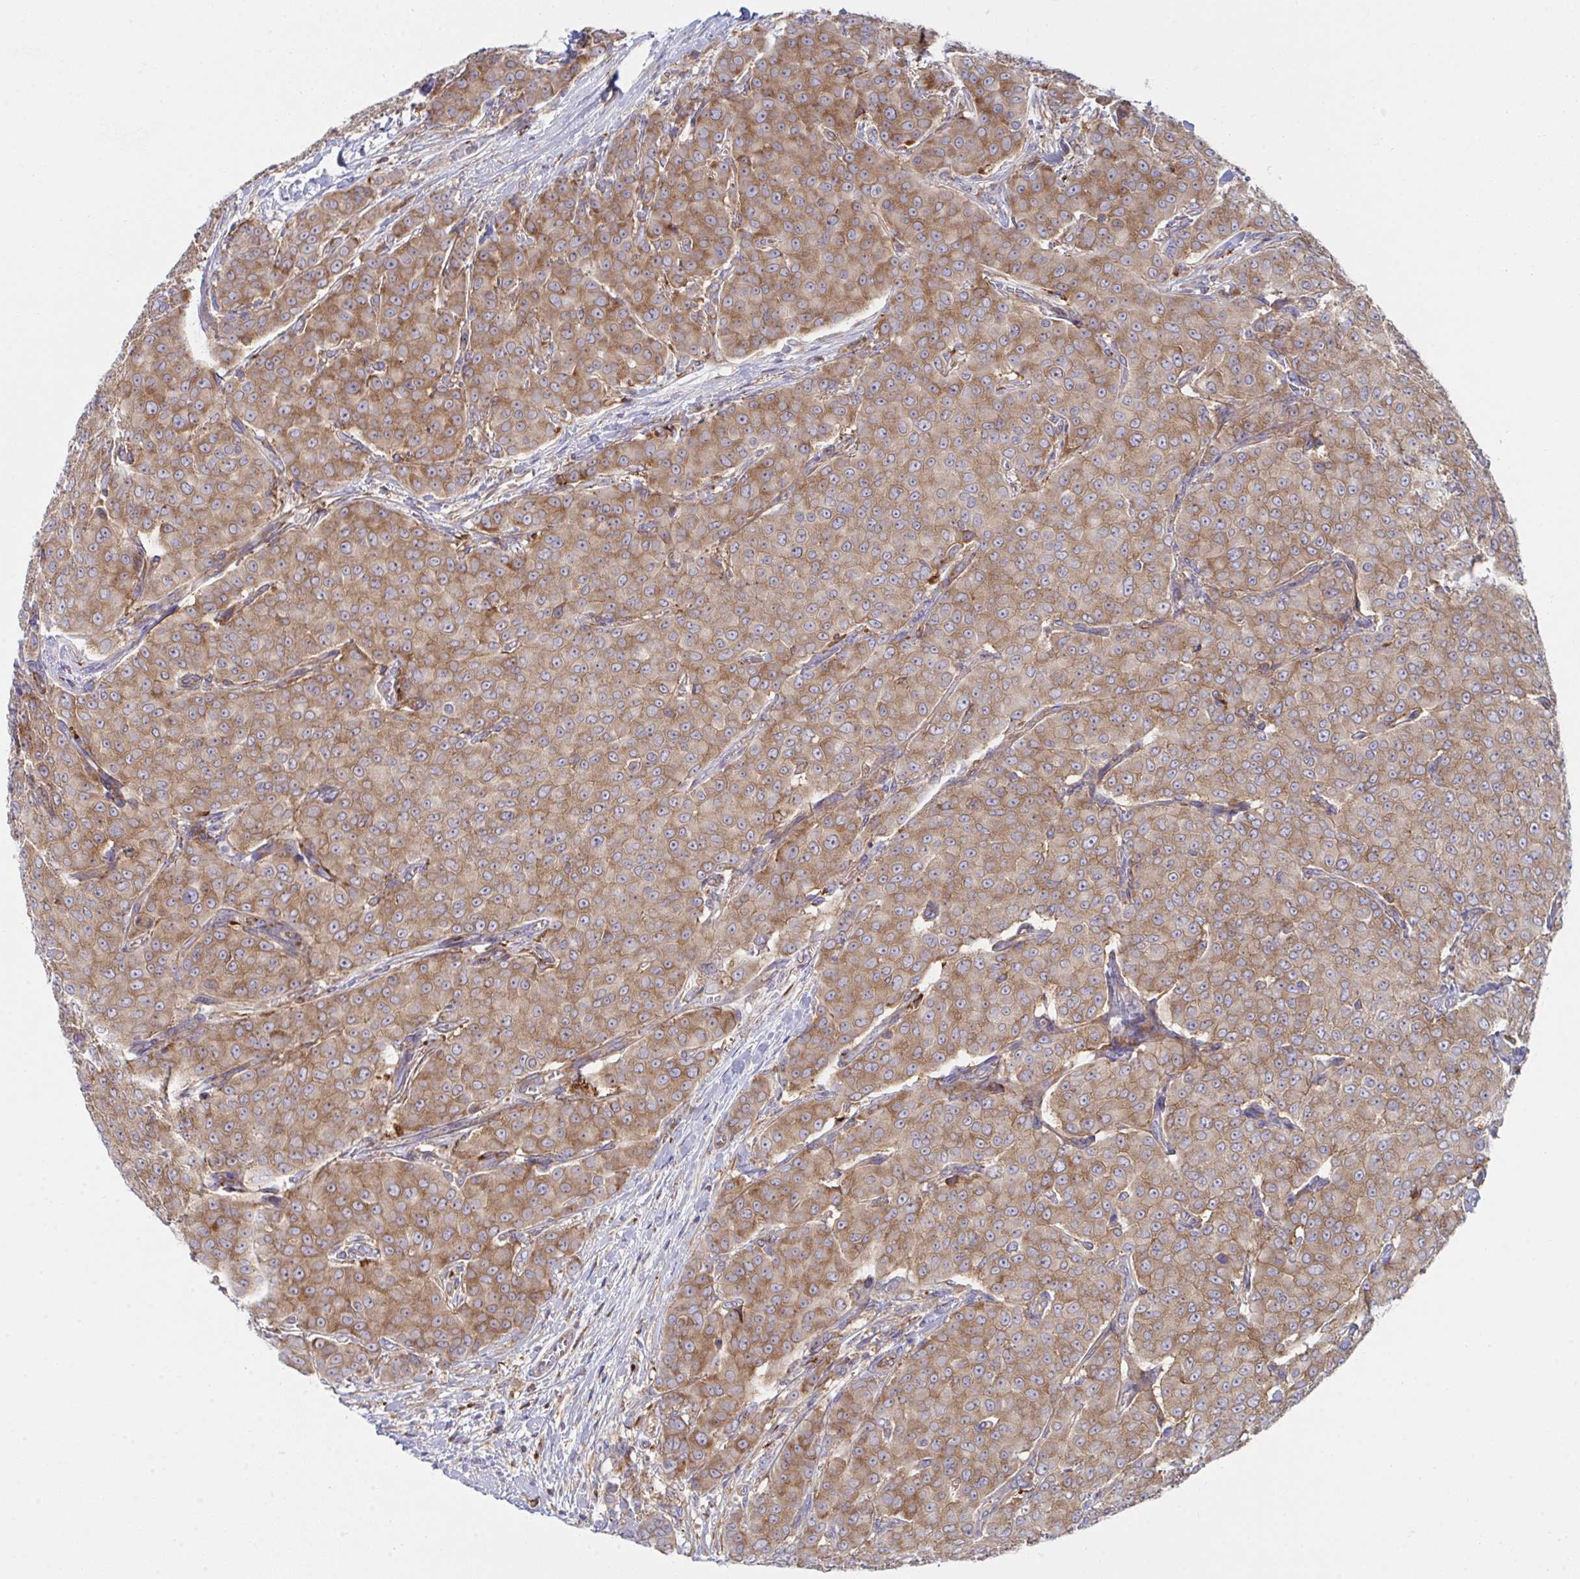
{"staining": {"intensity": "moderate", "quantity": ">75%", "location": "cytoplasmic/membranous"}, "tissue": "breast cancer", "cell_type": "Tumor cells", "image_type": "cancer", "snomed": [{"axis": "morphology", "description": "Duct carcinoma"}, {"axis": "topography", "description": "Breast"}], "caption": "Immunohistochemical staining of human infiltrating ductal carcinoma (breast) reveals medium levels of moderate cytoplasmic/membranous expression in about >75% of tumor cells. Using DAB (brown) and hematoxylin (blue) stains, captured at high magnification using brightfield microscopy.", "gene": "WNK1", "patient": {"sex": "female", "age": 91}}